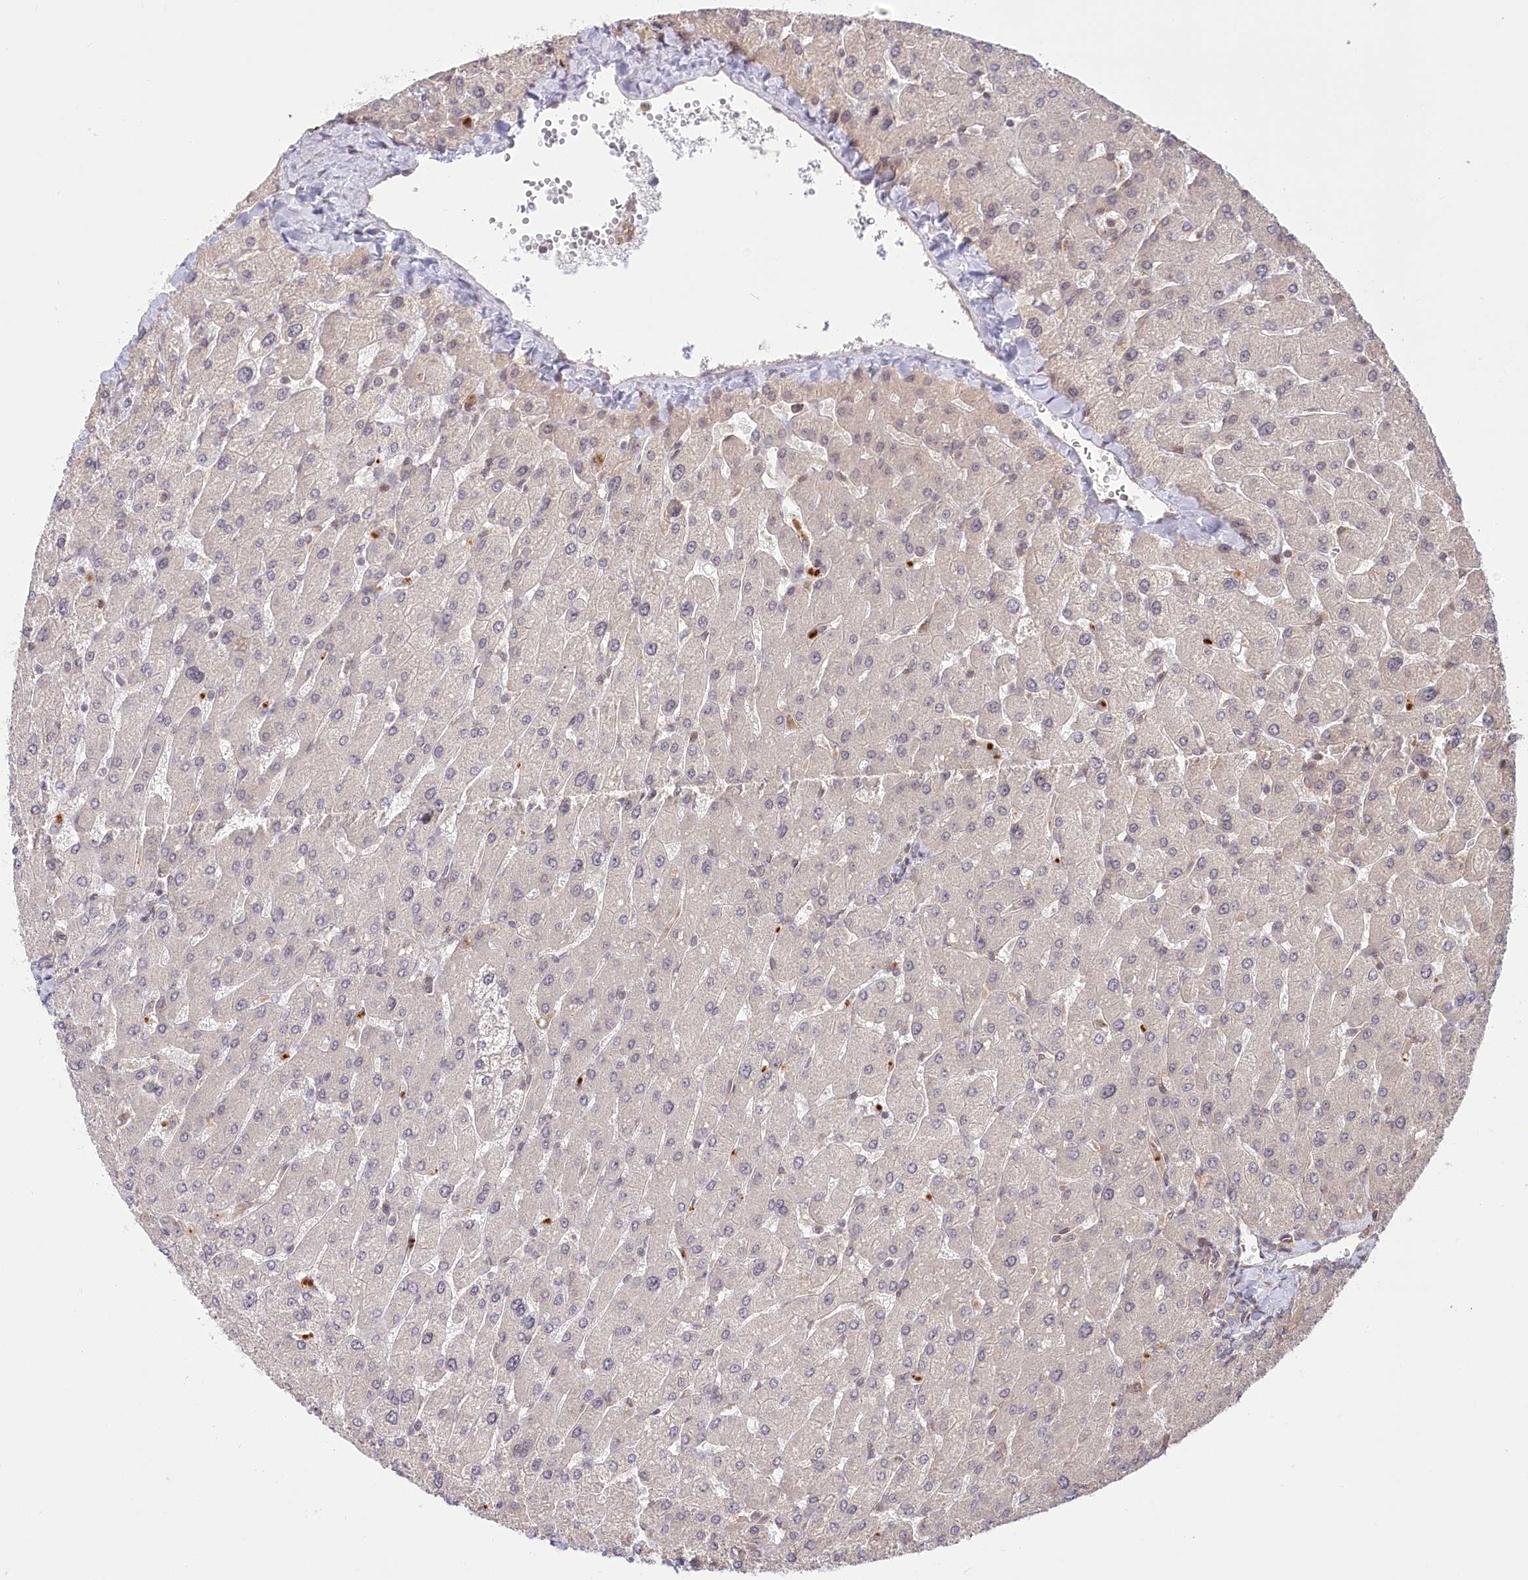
{"staining": {"intensity": "negative", "quantity": "none", "location": "none"}, "tissue": "liver", "cell_type": "Cholangiocytes", "image_type": "normal", "snomed": [{"axis": "morphology", "description": "Normal tissue, NOS"}, {"axis": "topography", "description": "Liver"}], "caption": "Immunohistochemistry (IHC) micrograph of normal liver: liver stained with DAB (3,3'-diaminobenzidine) demonstrates no significant protein staining in cholangiocytes.", "gene": "CEP70", "patient": {"sex": "male", "age": 55}}